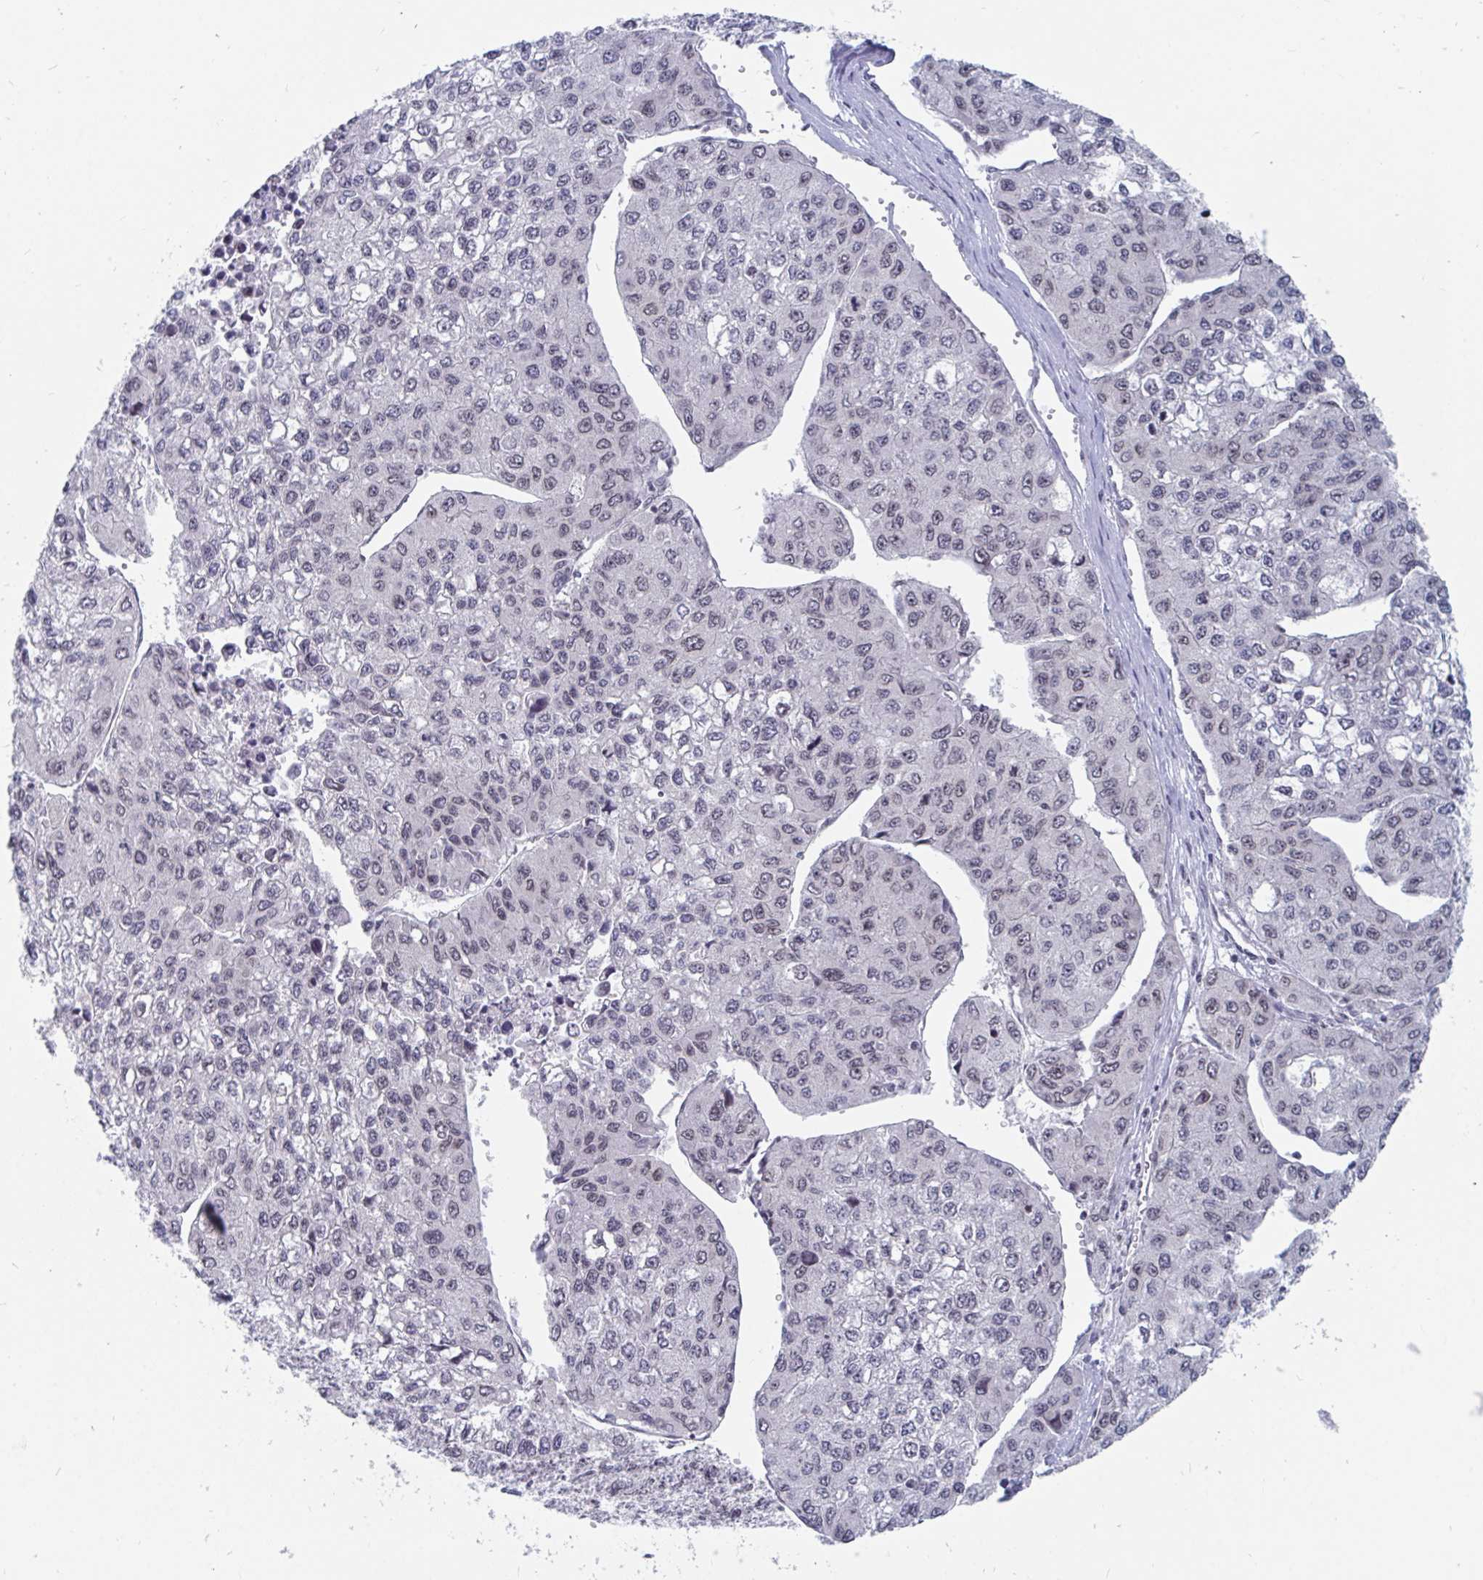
{"staining": {"intensity": "negative", "quantity": "none", "location": "none"}, "tissue": "liver cancer", "cell_type": "Tumor cells", "image_type": "cancer", "snomed": [{"axis": "morphology", "description": "Carcinoma, Hepatocellular, NOS"}, {"axis": "topography", "description": "Liver"}], "caption": "Tumor cells show no significant protein staining in liver hepatocellular carcinoma.", "gene": "TRIP12", "patient": {"sex": "female", "age": 66}}